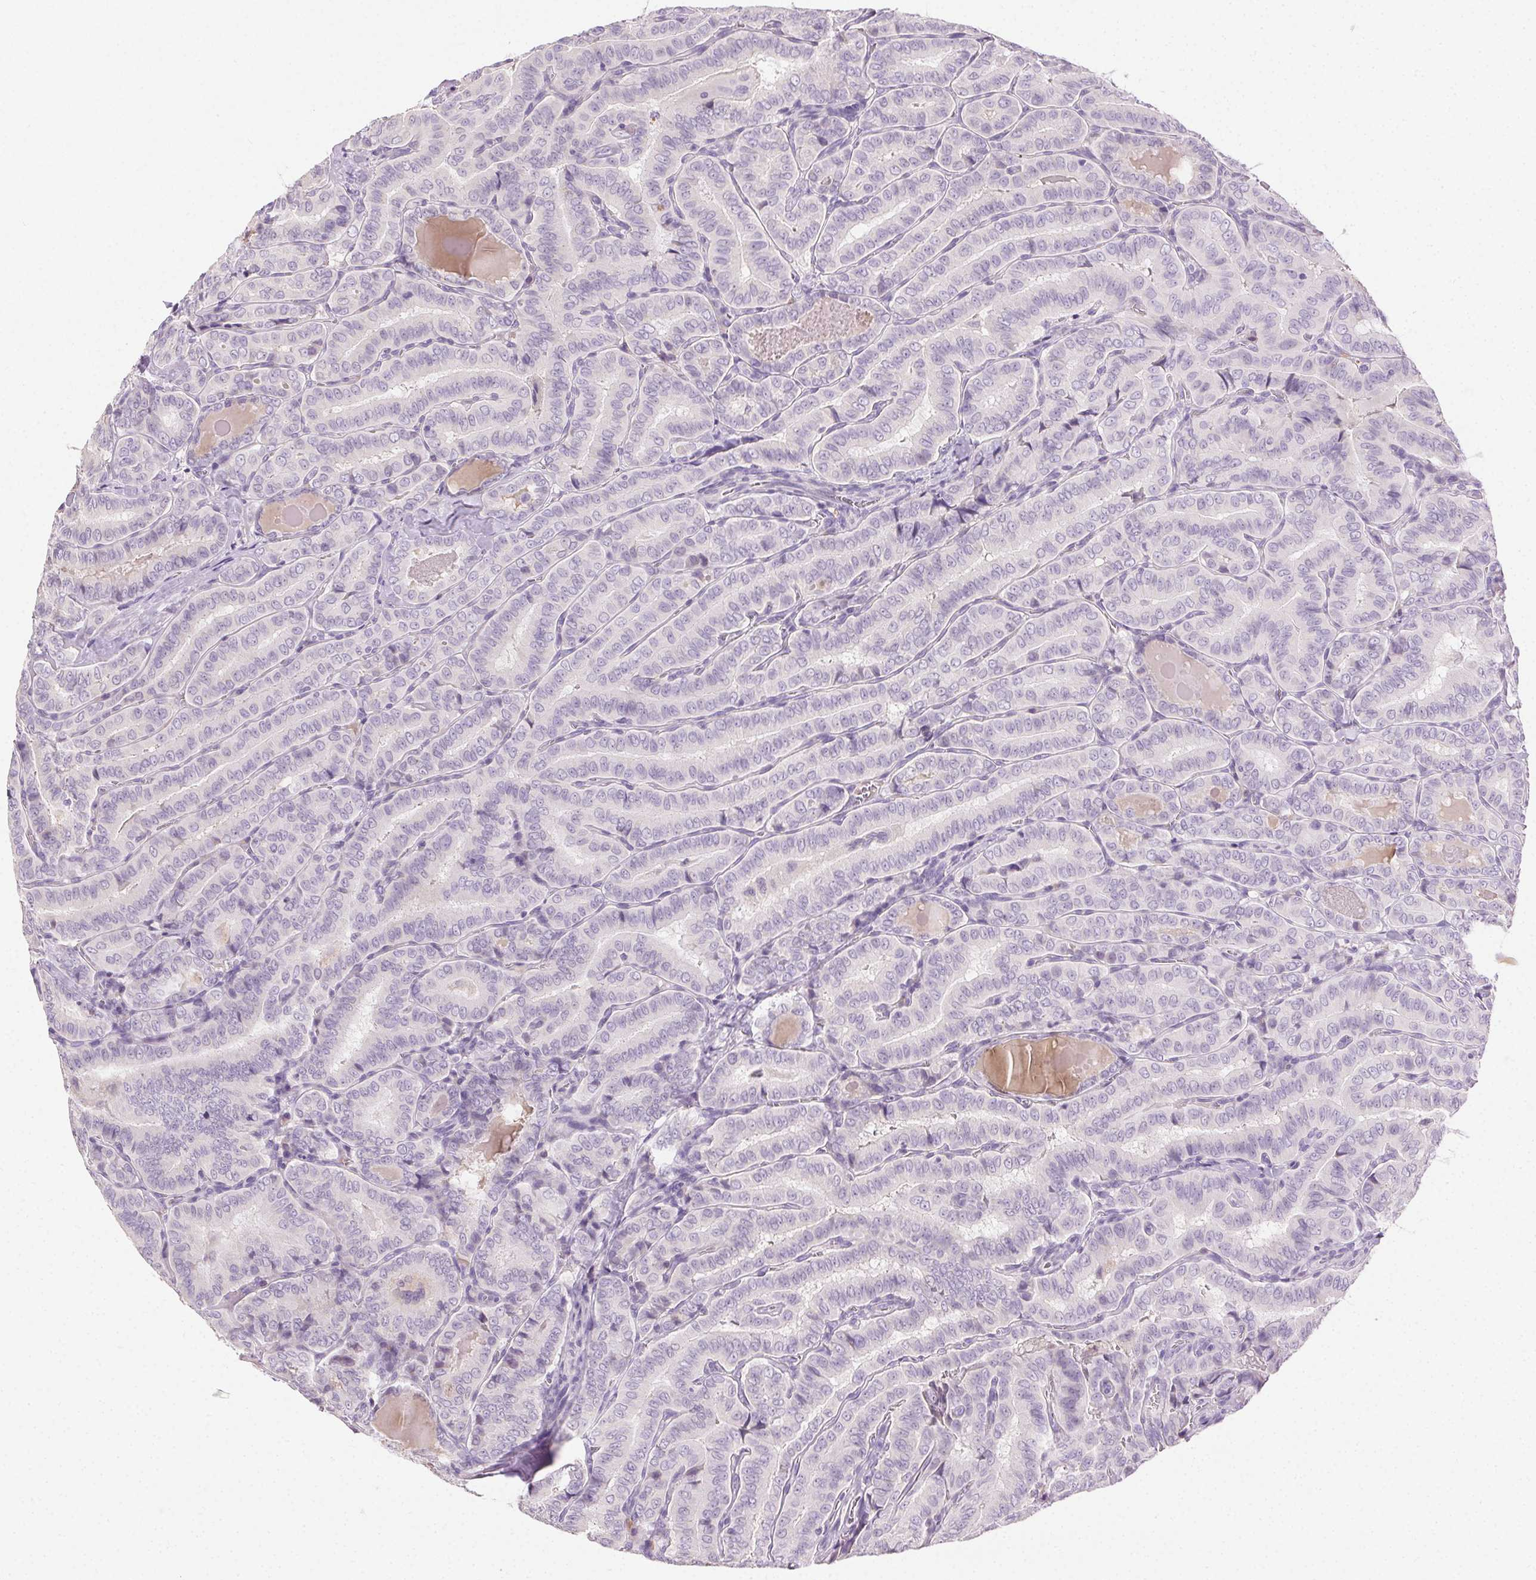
{"staining": {"intensity": "negative", "quantity": "none", "location": "none"}, "tissue": "thyroid cancer", "cell_type": "Tumor cells", "image_type": "cancer", "snomed": [{"axis": "morphology", "description": "Papillary adenocarcinoma, NOS"}, {"axis": "morphology", "description": "Papillary adenoma metastatic"}, {"axis": "topography", "description": "Thyroid gland"}], "caption": "An immunohistochemistry micrograph of thyroid cancer is shown. There is no staining in tumor cells of thyroid cancer.", "gene": "BPIFB2", "patient": {"sex": "female", "age": 50}}